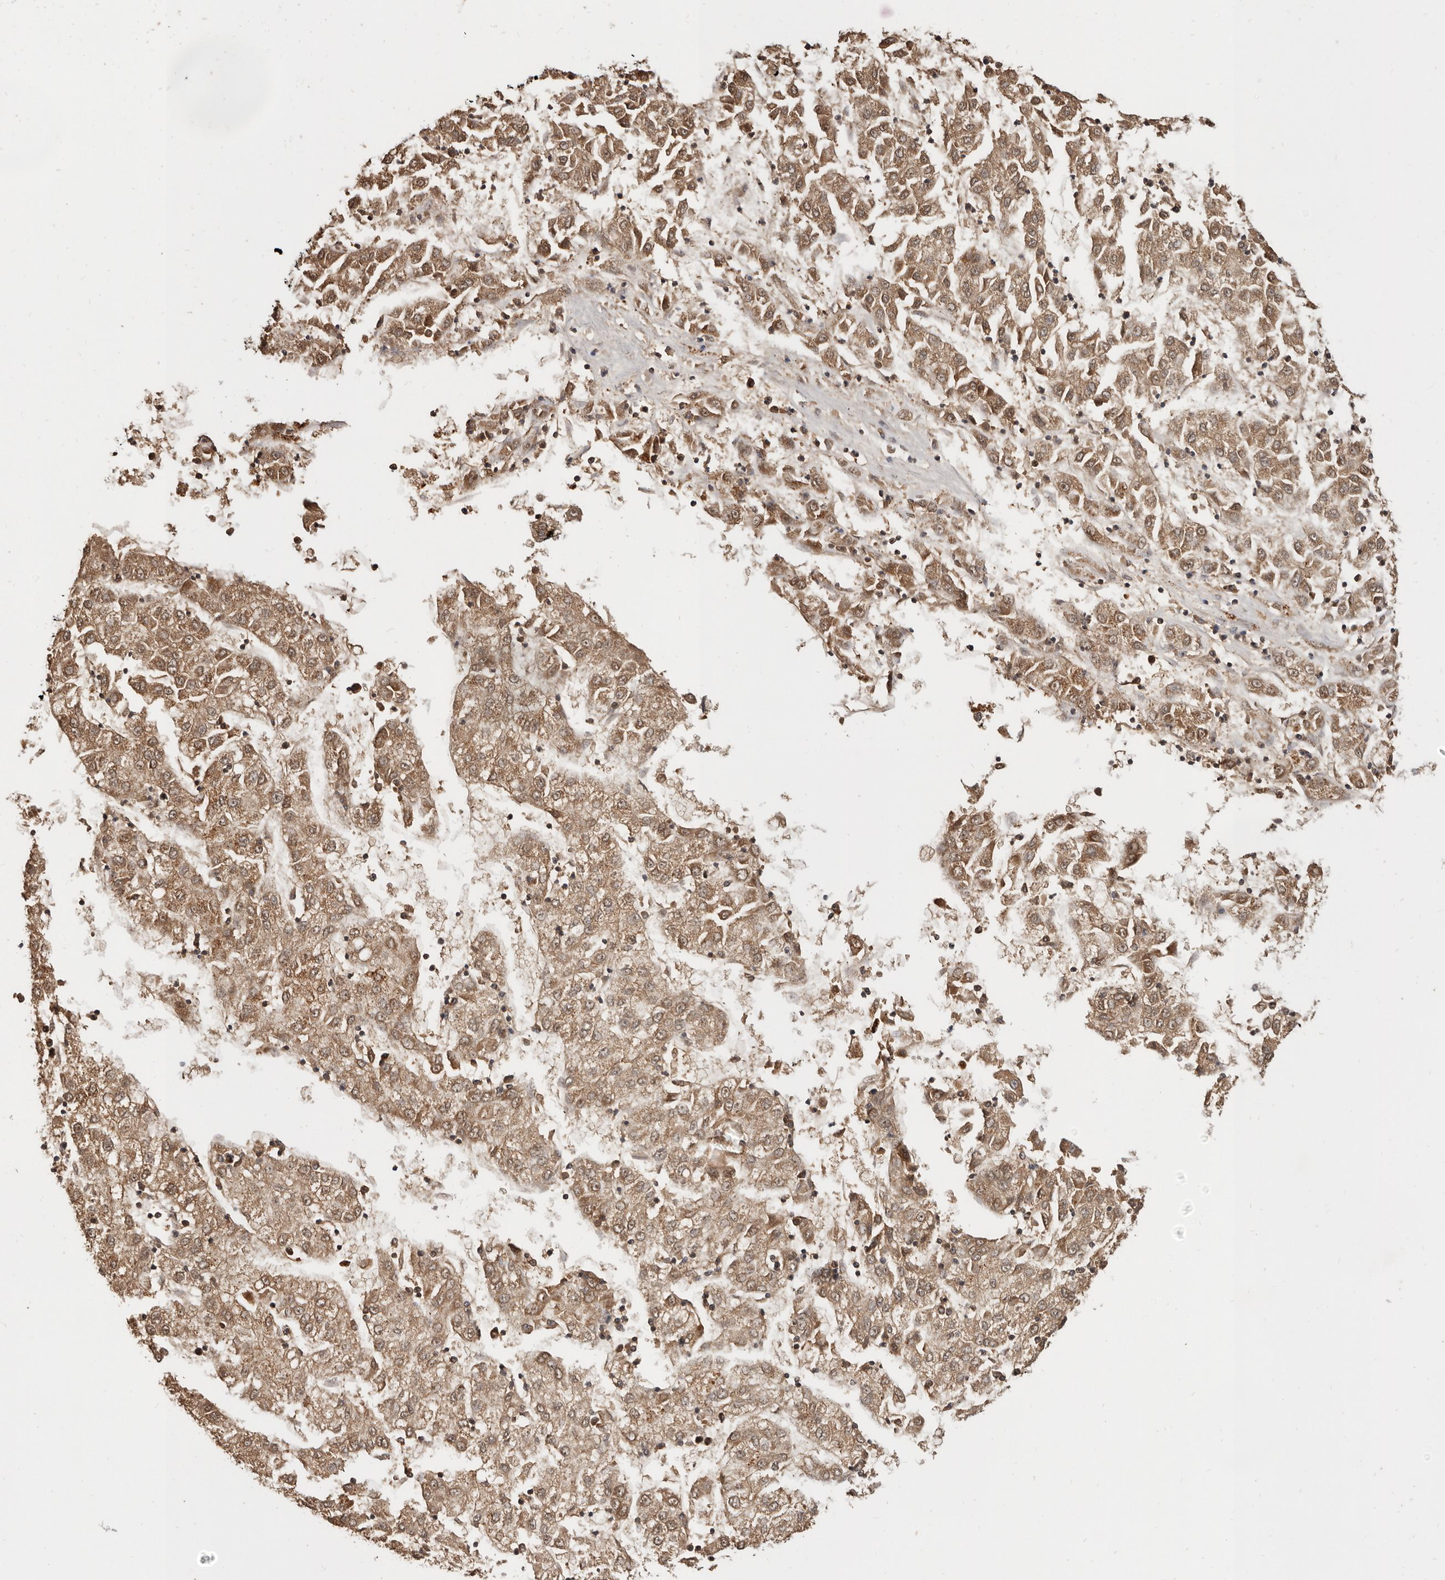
{"staining": {"intensity": "moderate", "quantity": ">75%", "location": "cytoplasmic/membranous"}, "tissue": "liver cancer", "cell_type": "Tumor cells", "image_type": "cancer", "snomed": [{"axis": "morphology", "description": "Carcinoma, Hepatocellular, NOS"}, {"axis": "topography", "description": "Liver"}], "caption": "An image of liver cancer stained for a protein demonstrates moderate cytoplasmic/membranous brown staining in tumor cells. (brown staining indicates protein expression, while blue staining denotes nuclei).", "gene": "AKAP7", "patient": {"sex": "male", "age": 72}}